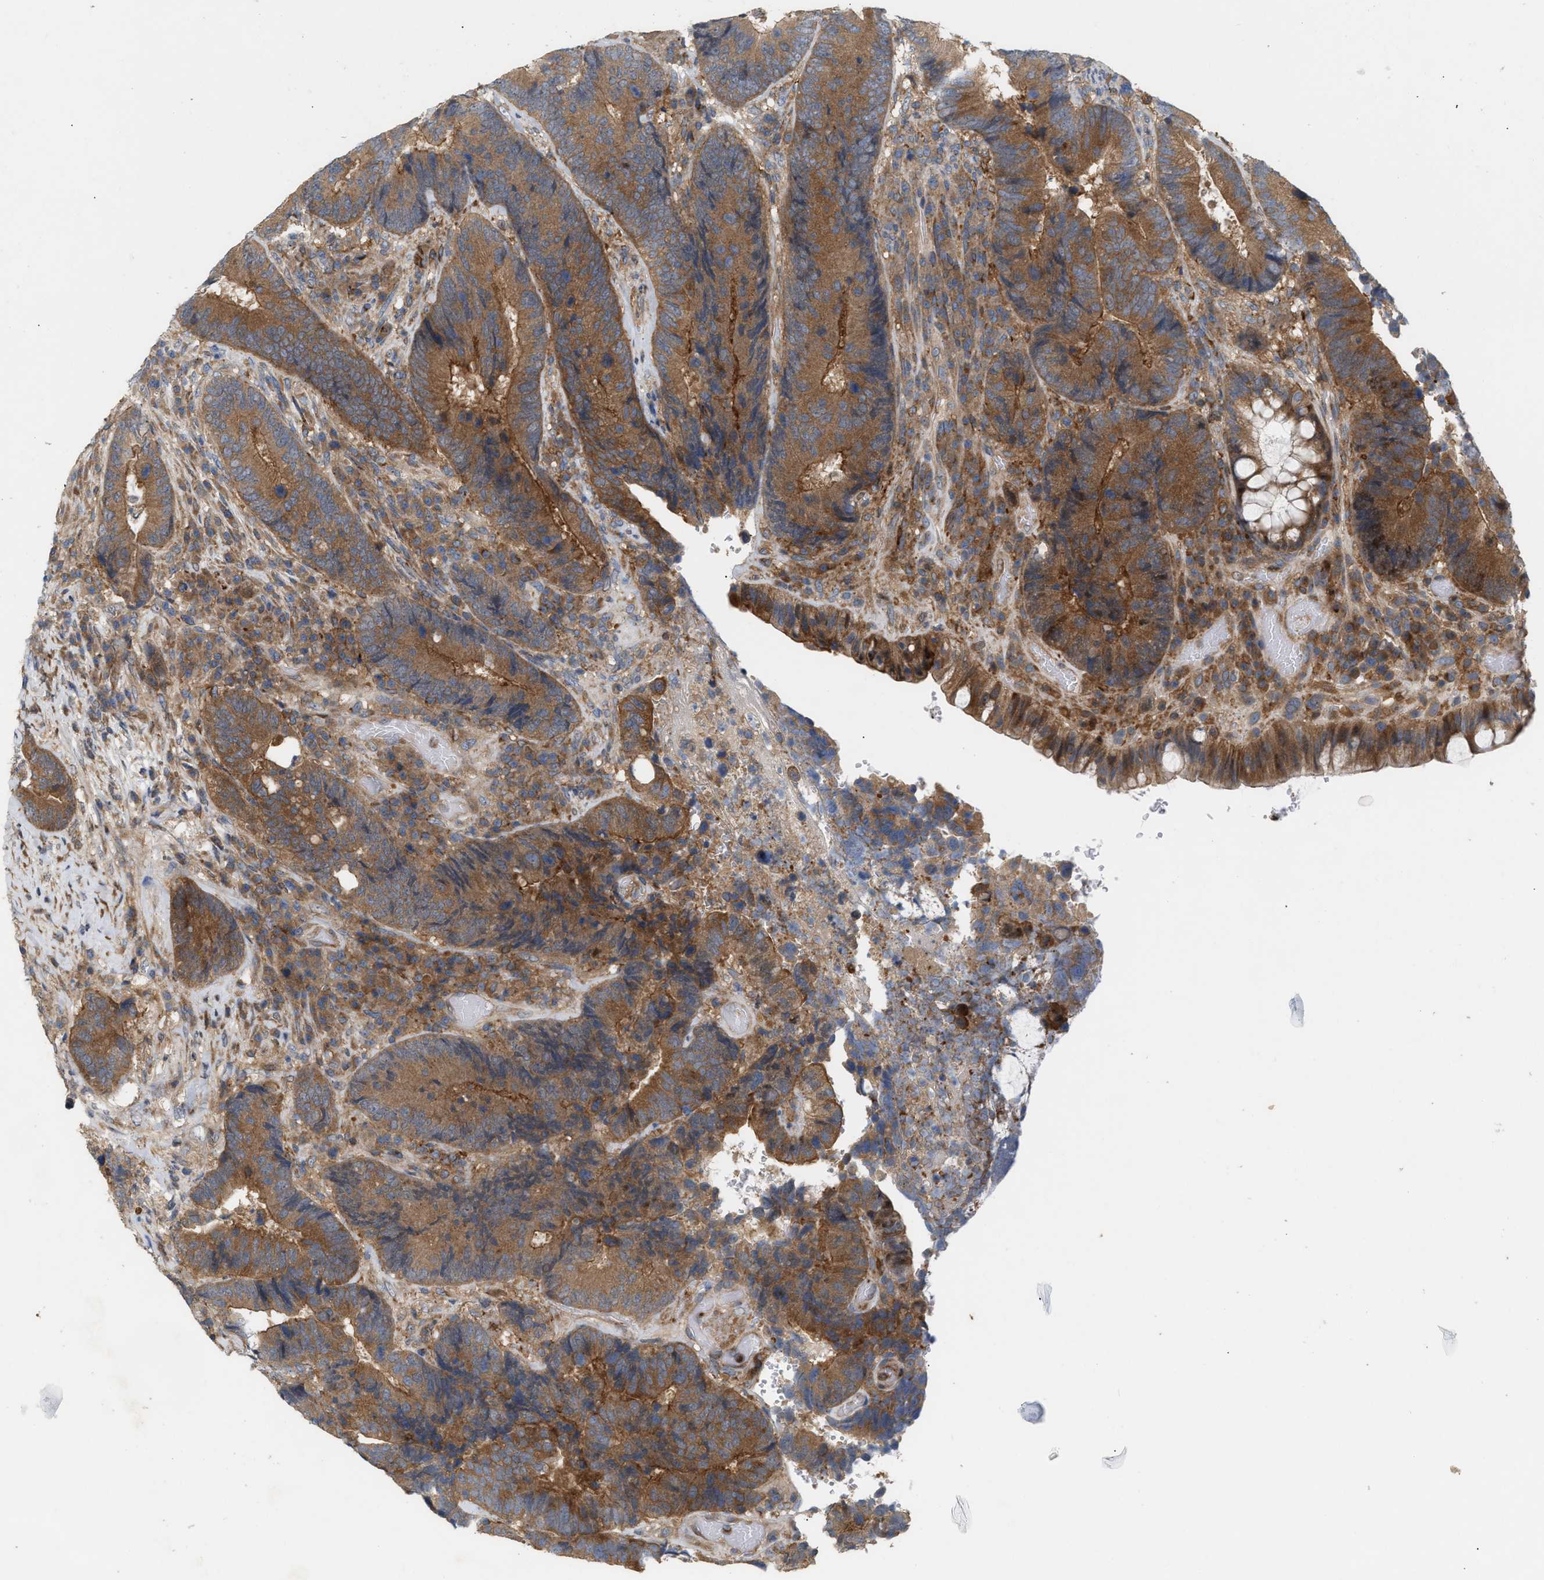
{"staining": {"intensity": "moderate", "quantity": ">75%", "location": "cytoplasmic/membranous"}, "tissue": "colorectal cancer", "cell_type": "Tumor cells", "image_type": "cancer", "snomed": [{"axis": "morphology", "description": "Adenocarcinoma, NOS"}, {"axis": "topography", "description": "Rectum"}], "caption": "Protein staining of adenocarcinoma (colorectal) tissue displays moderate cytoplasmic/membranous positivity in approximately >75% of tumor cells.", "gene": "DBNL", "patient": {"sex": "female", "age": 89}}